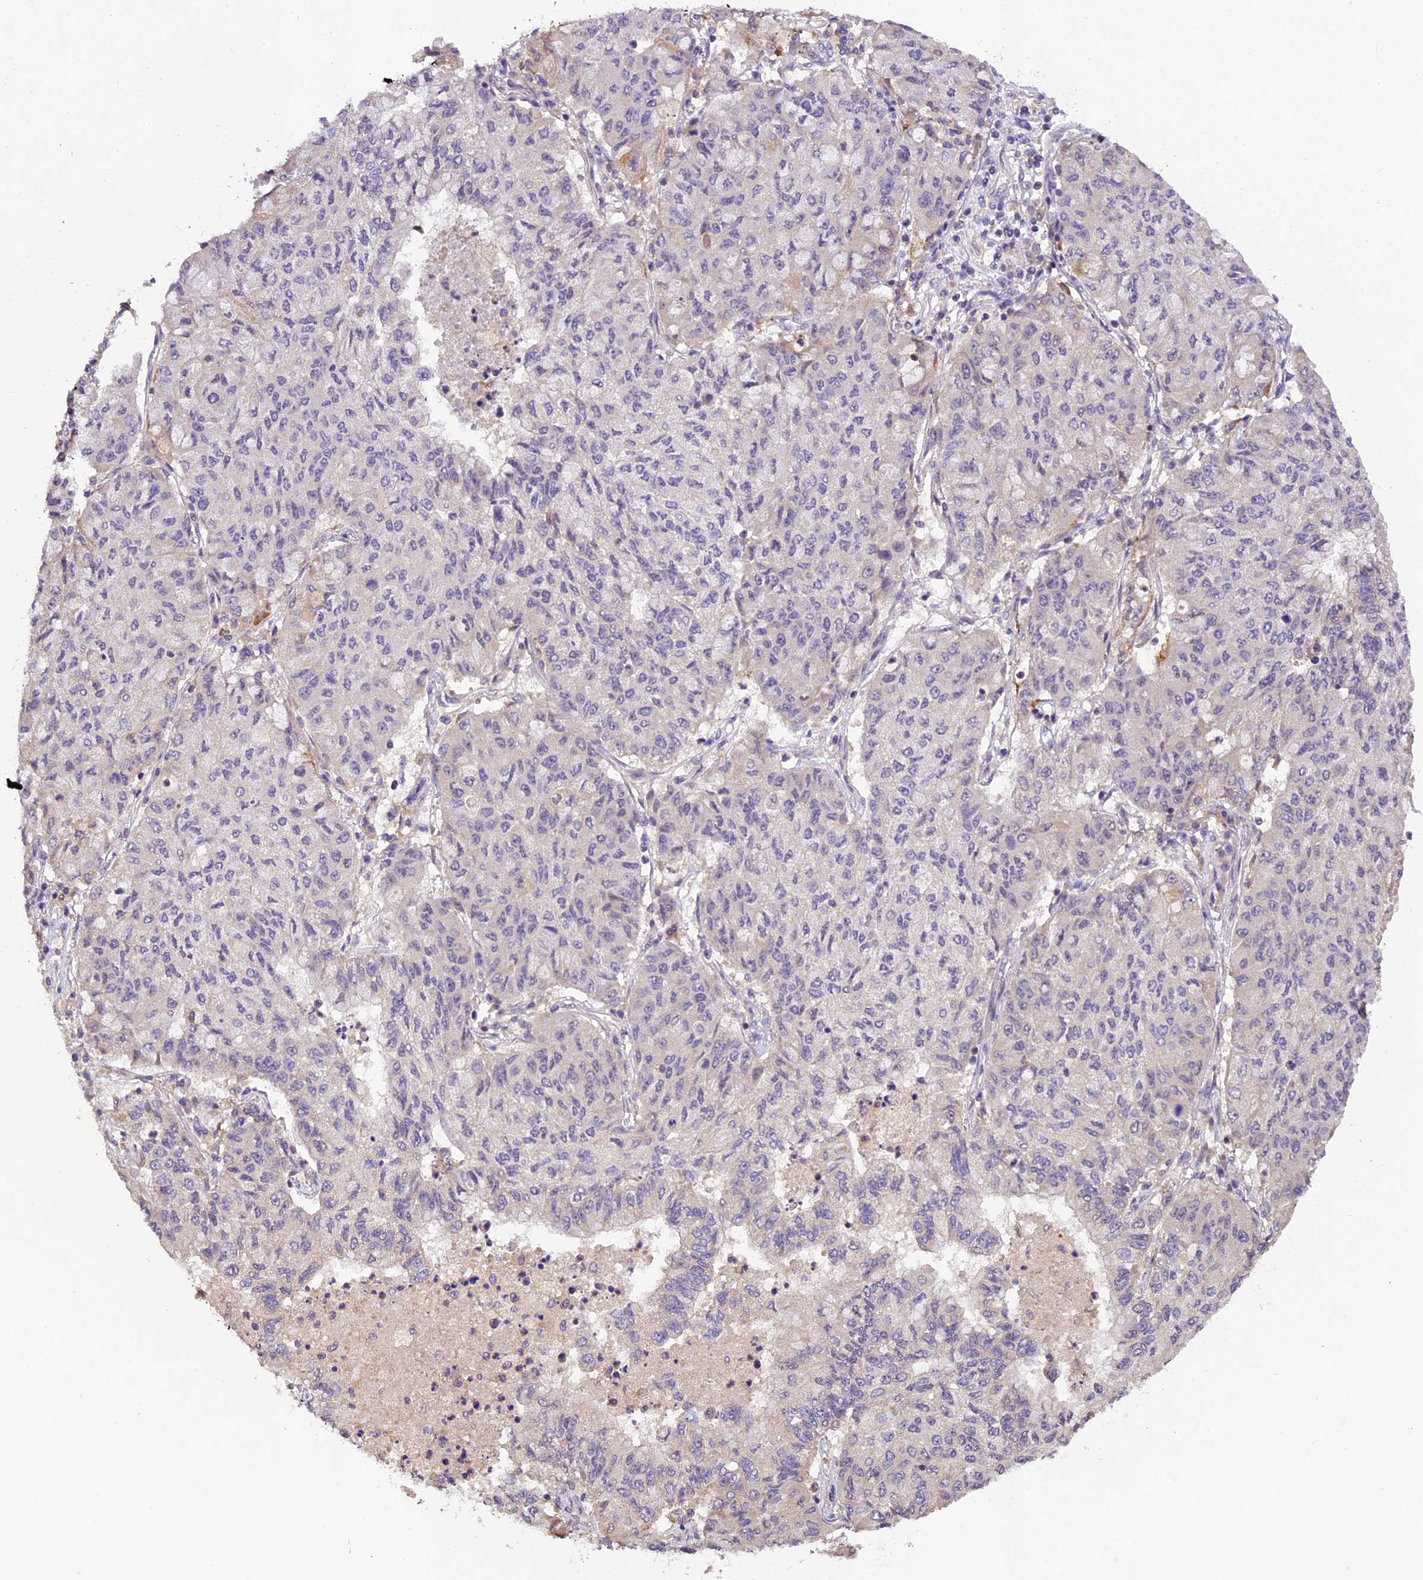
{"staining": {"intensity": "negative", "quantity": "none", "location": "none"}, "tissue": "lung cancer", "cell_type": "Tumor cells", "image_type": "cancer", "snomed": [{"axis": "morphology", "description": "Squamous cell carcinoma, NOS"}, {"axis": "topography", "description": "Lung"}], "caption": "Immunohistochemistry (IHC) histopathology image of squamous cell carcinoma (lung) stained for a protein (brown), which displays no expression in tumor cells.", "gene": "DGKH", "patient": {"sex": "male", "age": 74}}